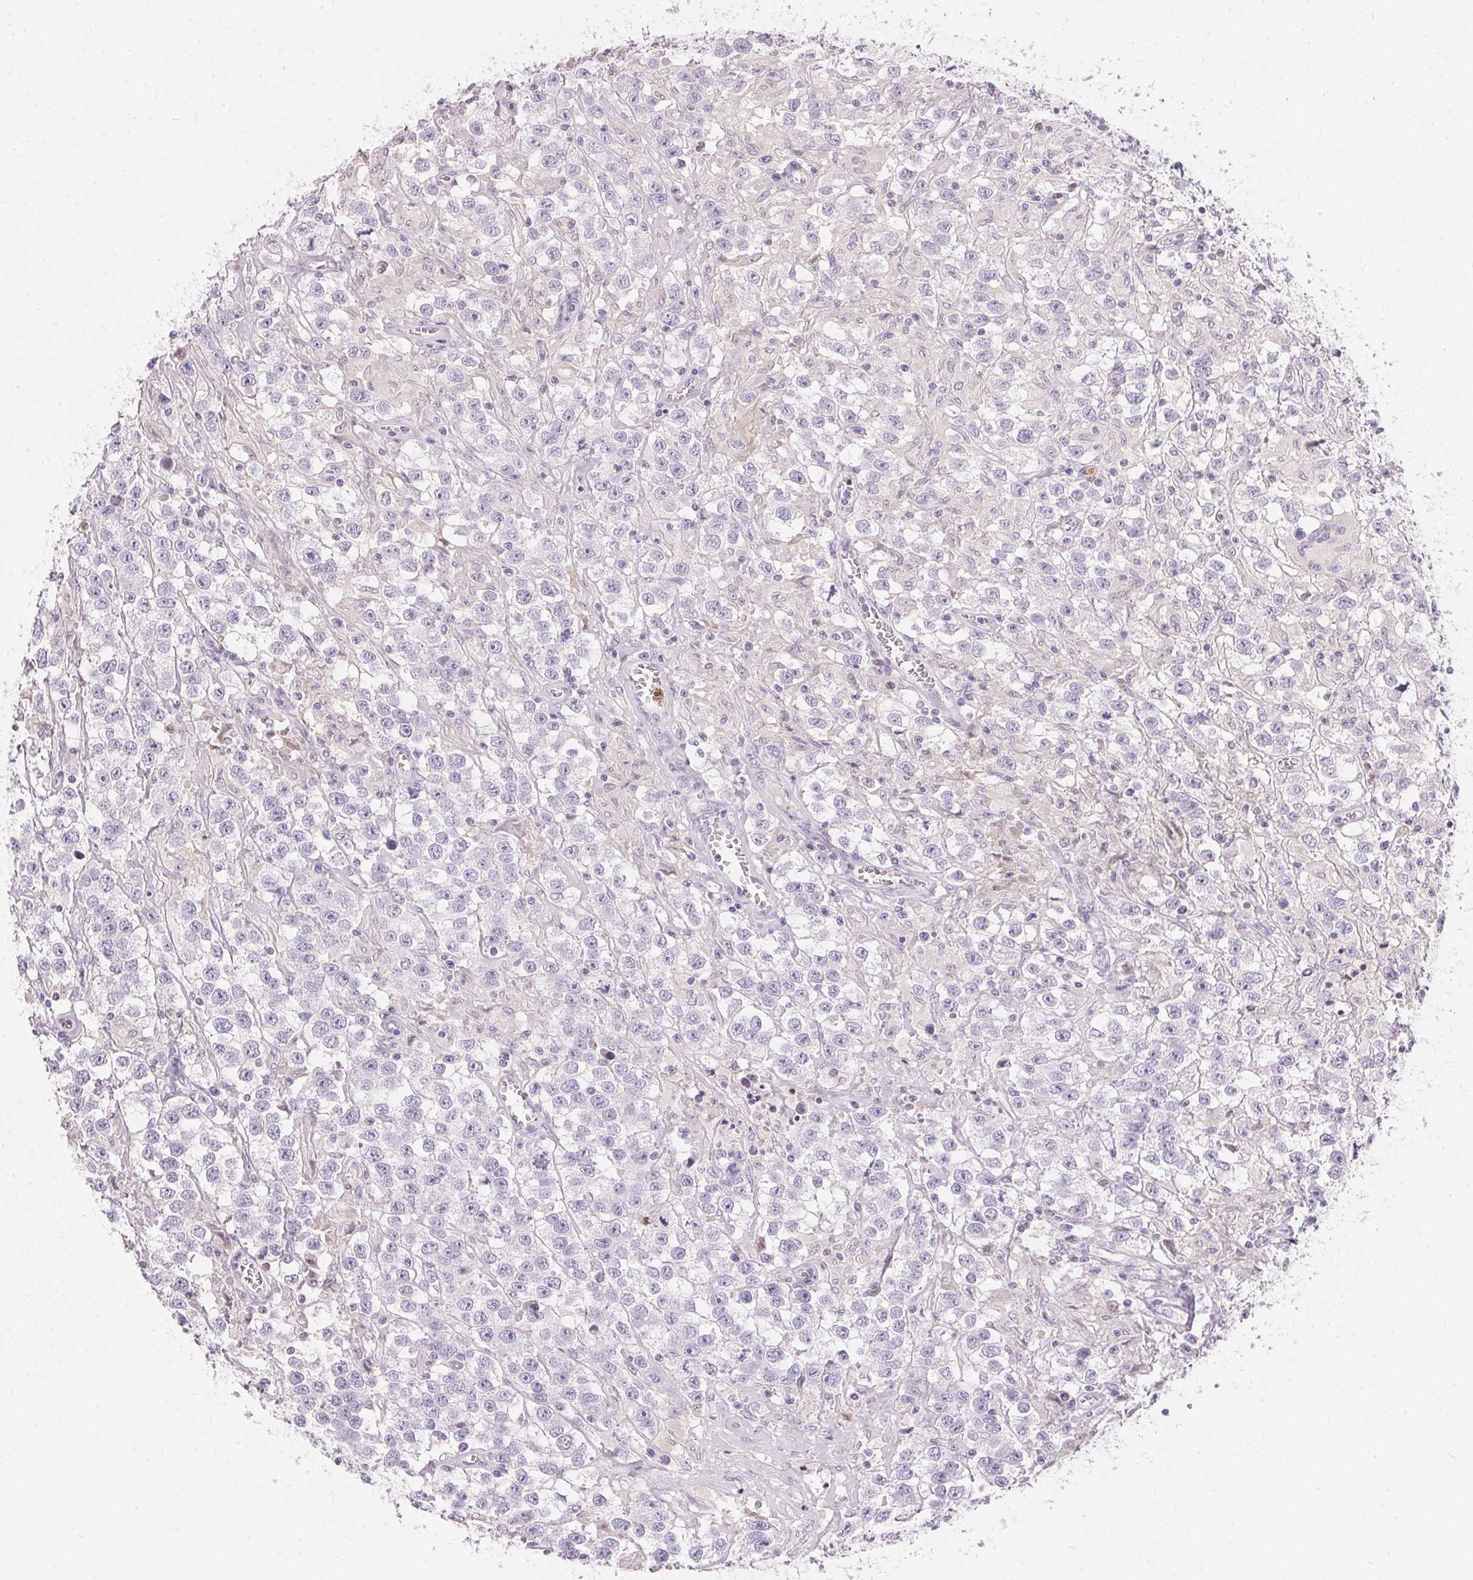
{"staining": {"intensity": "negative", "quantity": "none", "location": "none"}, "tissue": "testis cancer", "cell_type": "Tumor cells", "image_type": "cancer", "snomed": [{"axis": "morphology", "description": "Seminoma, NOS"}, {"axis": "topography", "description": "Testis"}], "caption": "An immunohistochemistry histopathology image of testis seminoma is shown. There is no staining in tumor cells of testis seminoma.", "gene": "SERPINB1", "patient": {"sex": "male", "age": 43}}